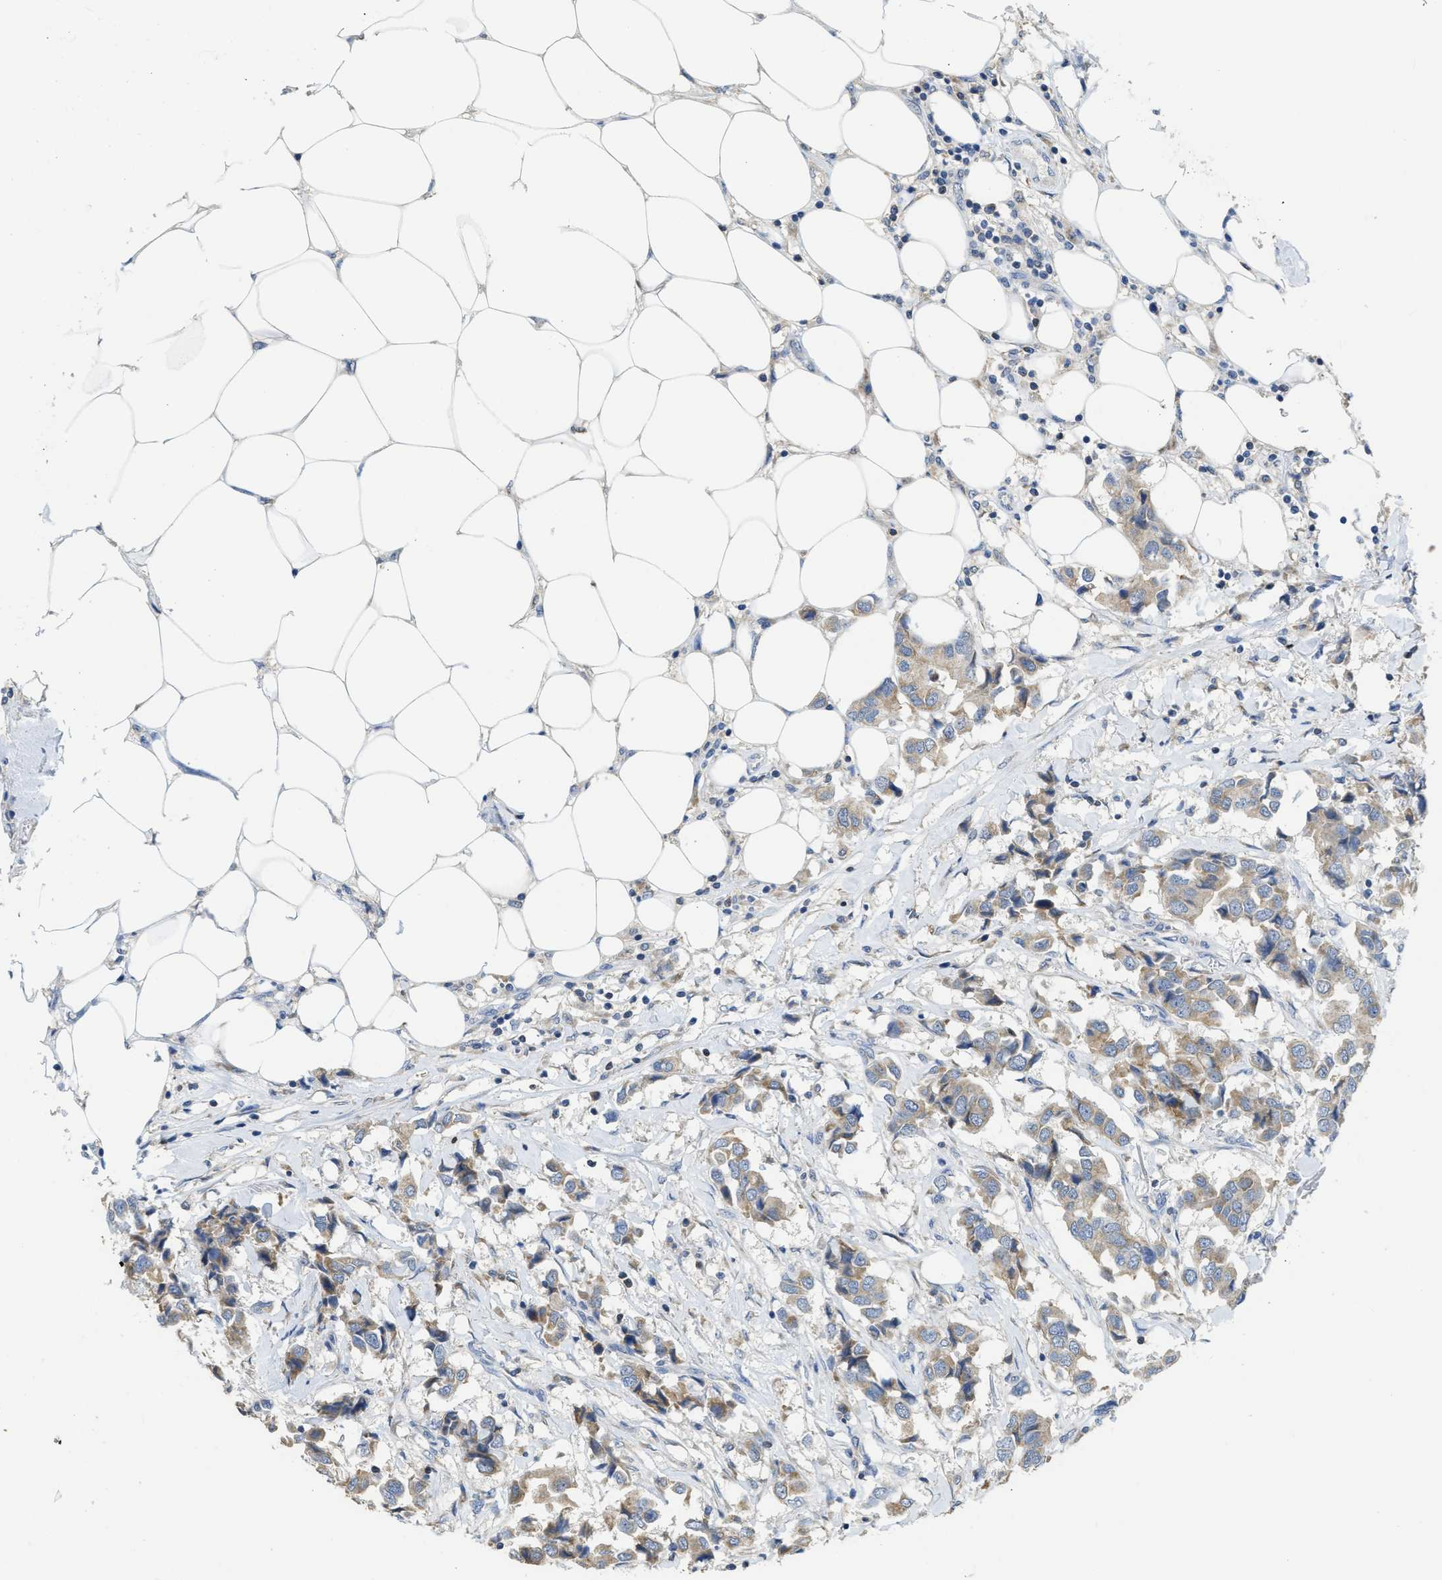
{"staining": {"intensity": "weak", "quantity": ">75%", "location": "cytoplasmic/membranous"}, "tissue": "breast cancer", "cell_type": "Tumor cells", "image_type": "cancer", "snomed": [{"axis": "morphology", "description": "Duct carcinoma"}, {"axis": "topography", "description": "Breast"}], "caption": "A histopathology image showing weak cytoplasmic/membranous positivity in approximately >75% of tumor cells in breast cancer, as visualized by brown immunohistochemical staining.", "gene": "SFXN2", "patient": {"sex": "female", "age": 80}}